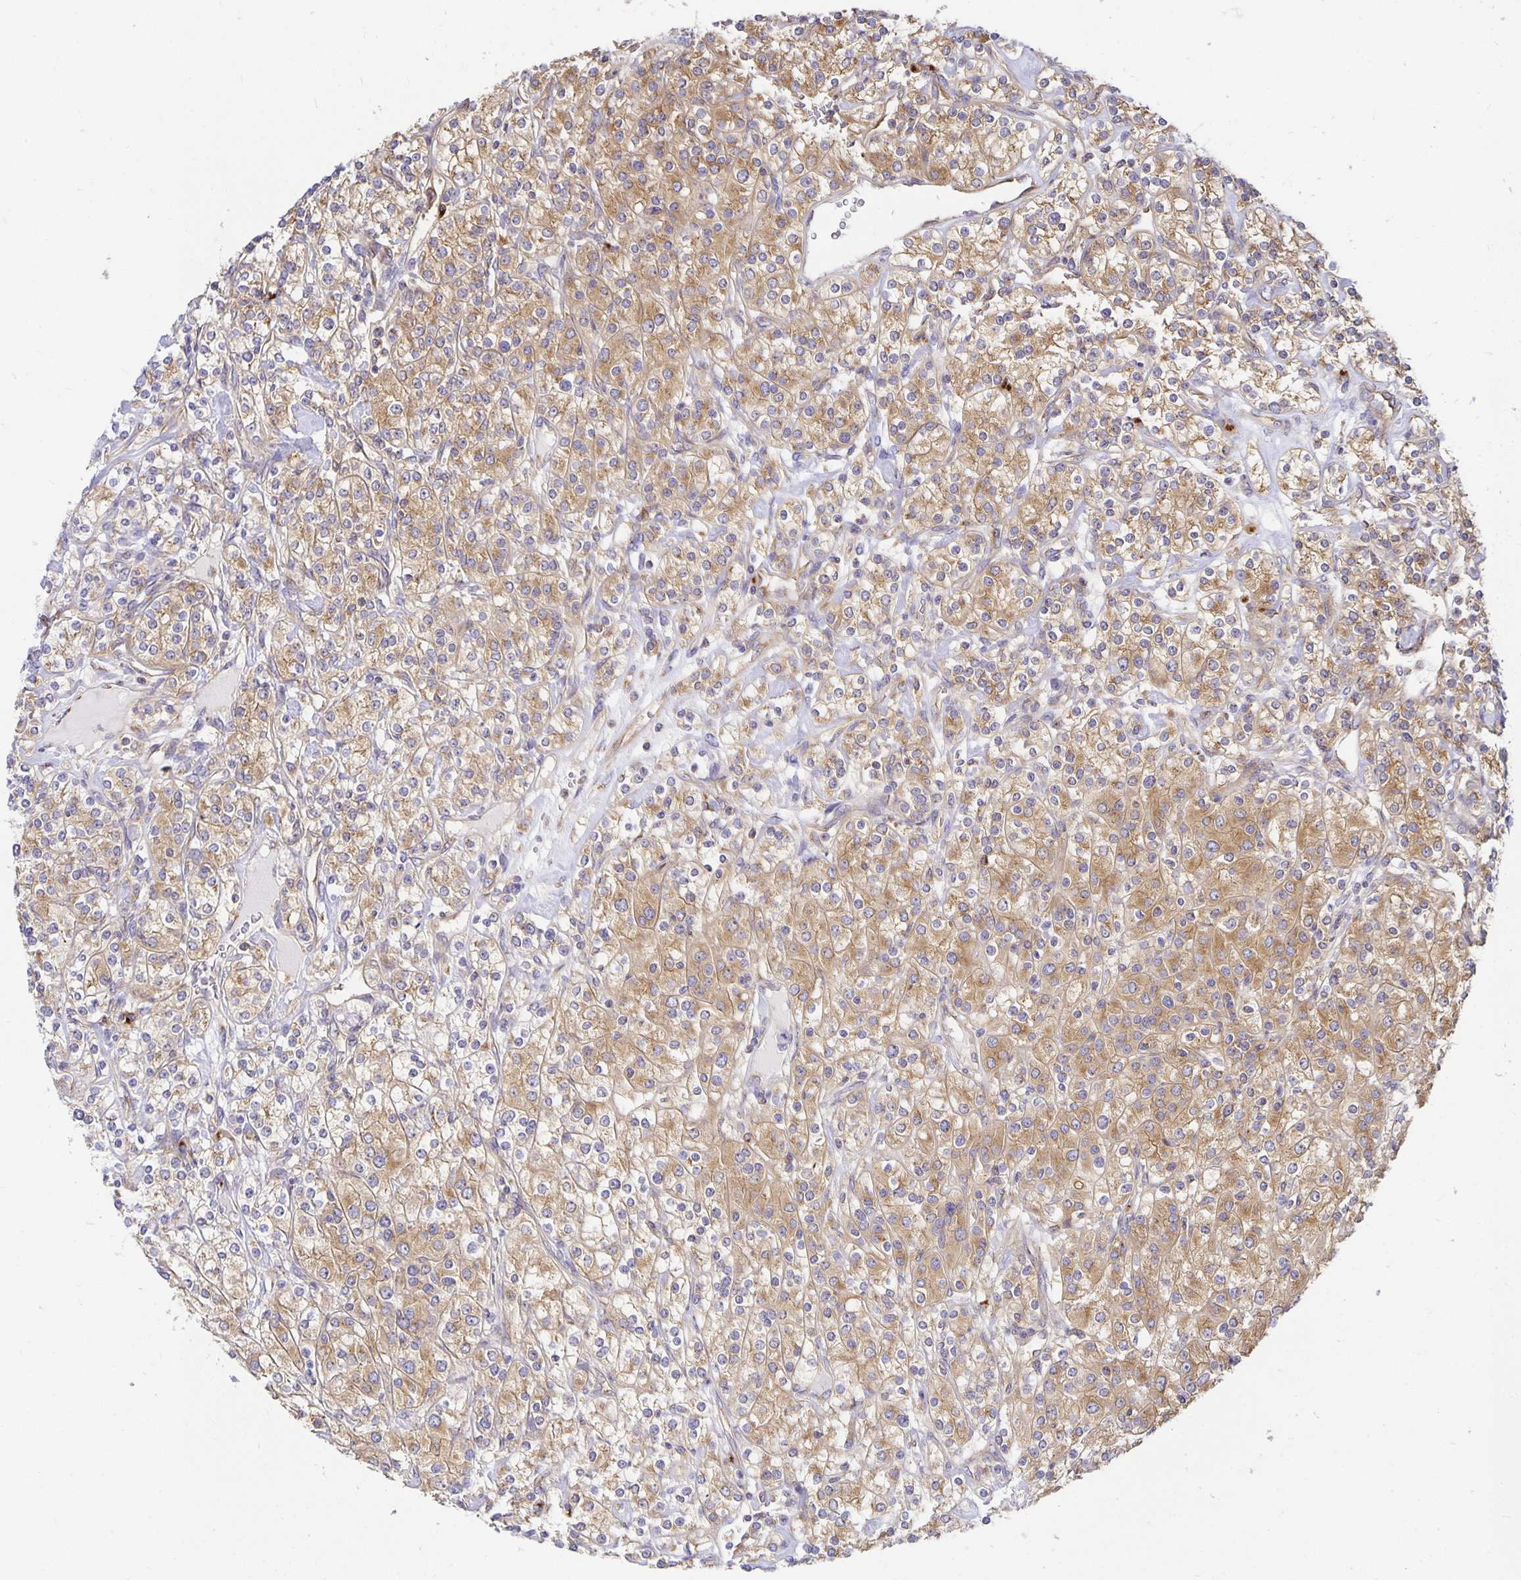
{"staining": {"intensity": "moderate", "quantity": ">75%", "location": "cytoplasmic/membranous"}, "tissue": "renal cancer", "cell_type": "Tumor cells", "image_type": "cancer", "snomed": [{"axis": "morphology", "description": "Adenocarcinoma, NOS"}, {"axis": "topography", "description": "Kidney"}], "caption": "Immunohistochemistry staining of renal cancer, which reveals medium levels of moderate cytoplasmic/membranous staining in about >75% of tumor cells indicating moderate cytoplasmic/membranous protein expression. The staining was performed using DAB (brown) for protein detection and nuclei were counterstained in hematoxylin (blue).", "gene": "USO1", "patient": {"sex": "male", "age": 77}}